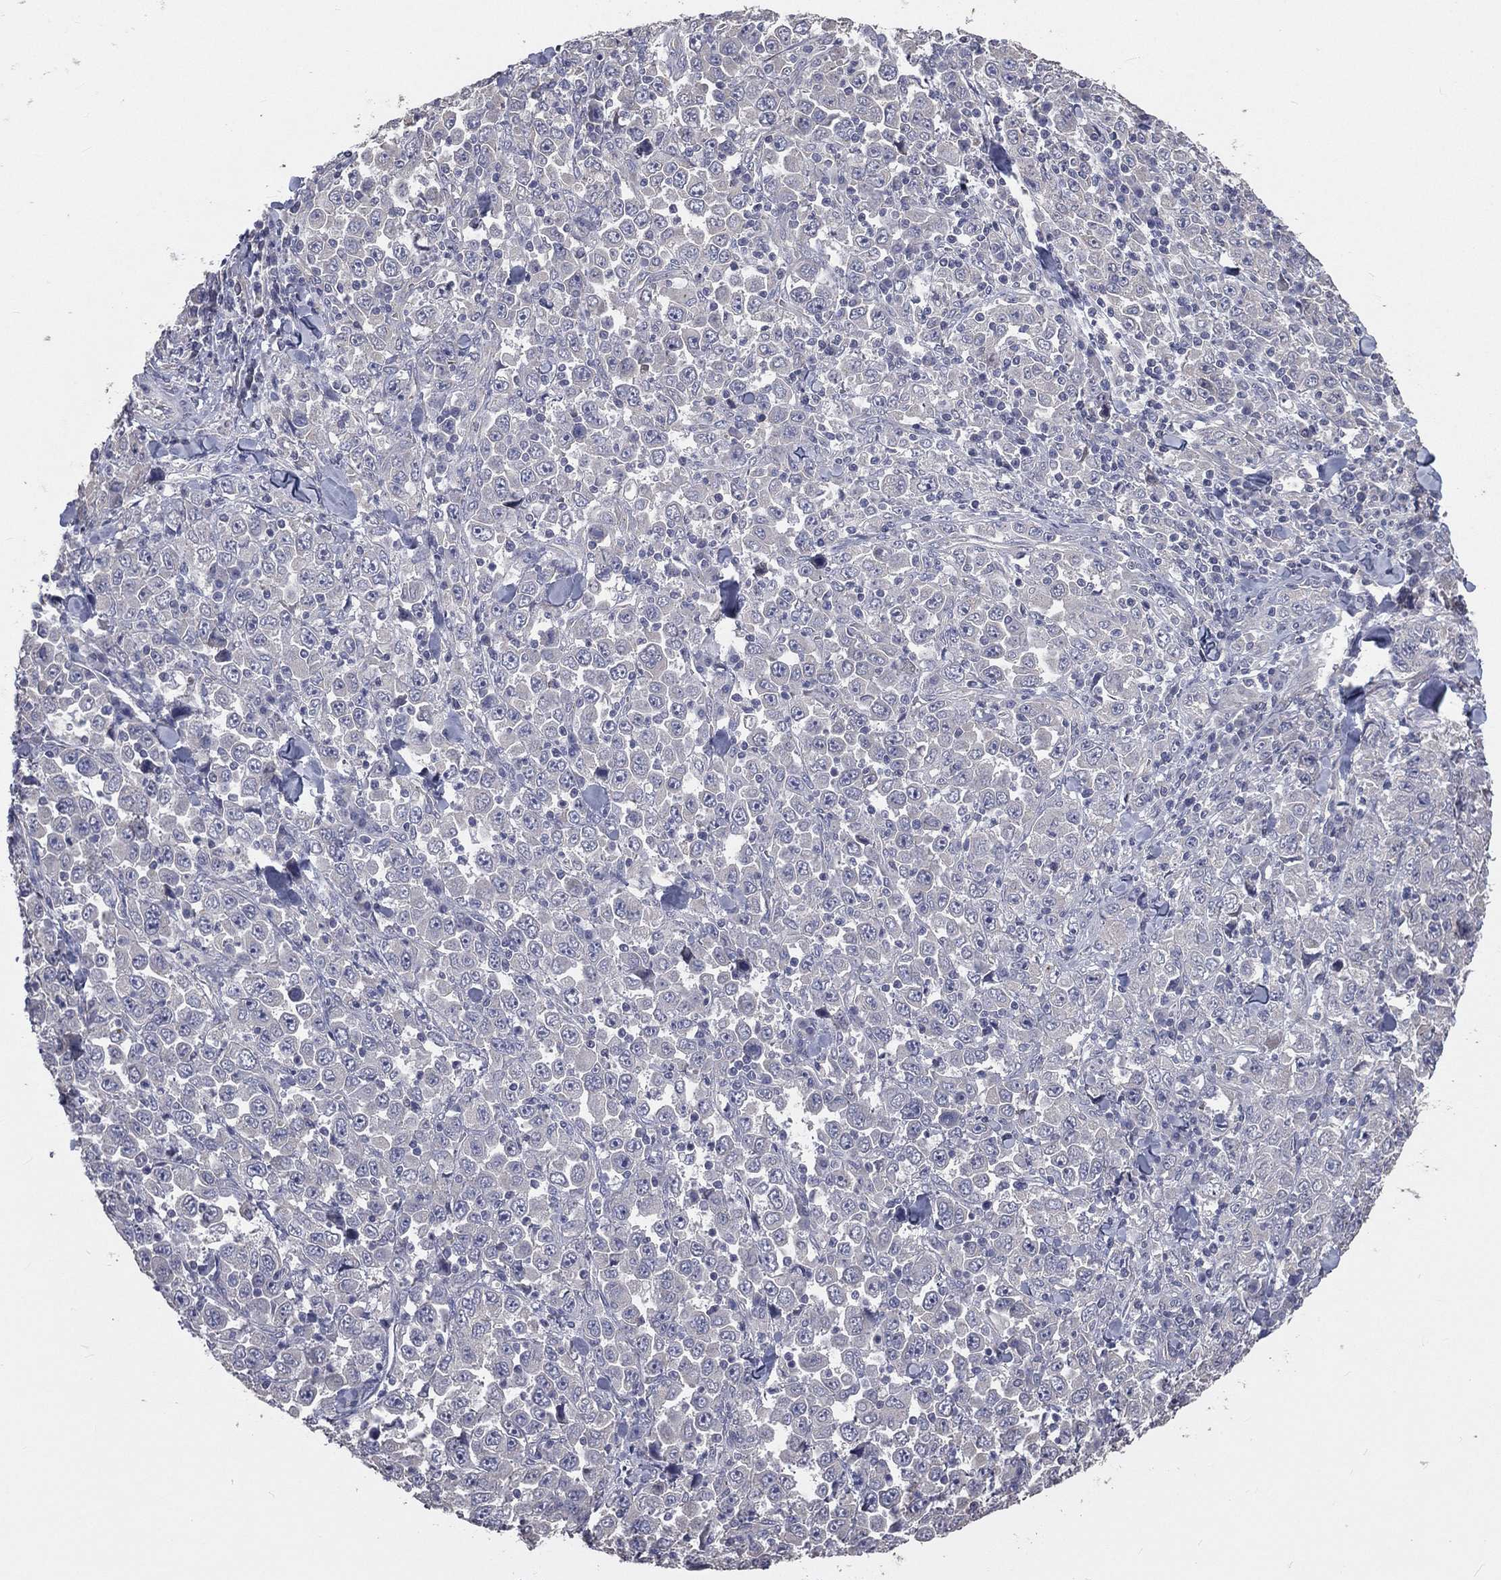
{"staining": {"intensity": "negative", "quantity": "none", "location": "none"}, "tissue": "stomach cancer", "cell_type": "Tumor cells", "image_type": "cancer", "snomed": [{"axis": "morphology", "description": "Normal tissue, NOS"}, {"axis": "morphology", "description": "Adenocarcinoma, NOS"}, {"axis": "topography", "description": "Stomach, upper"}, {"axis": "topography", "description": "Stomach"}], "caption": "This is a micrograph of immunohistochemistry (IHC) staining of stomach cancer, which shows no staining in tumor cells. The staining was performed using DAB to visualize the protein expression in brown, while the nuclei were stained in blue with hematoxylin (Magnification: 20x).", "gene": "CROCC", "patient": {"sex": "male", "age": 59}}